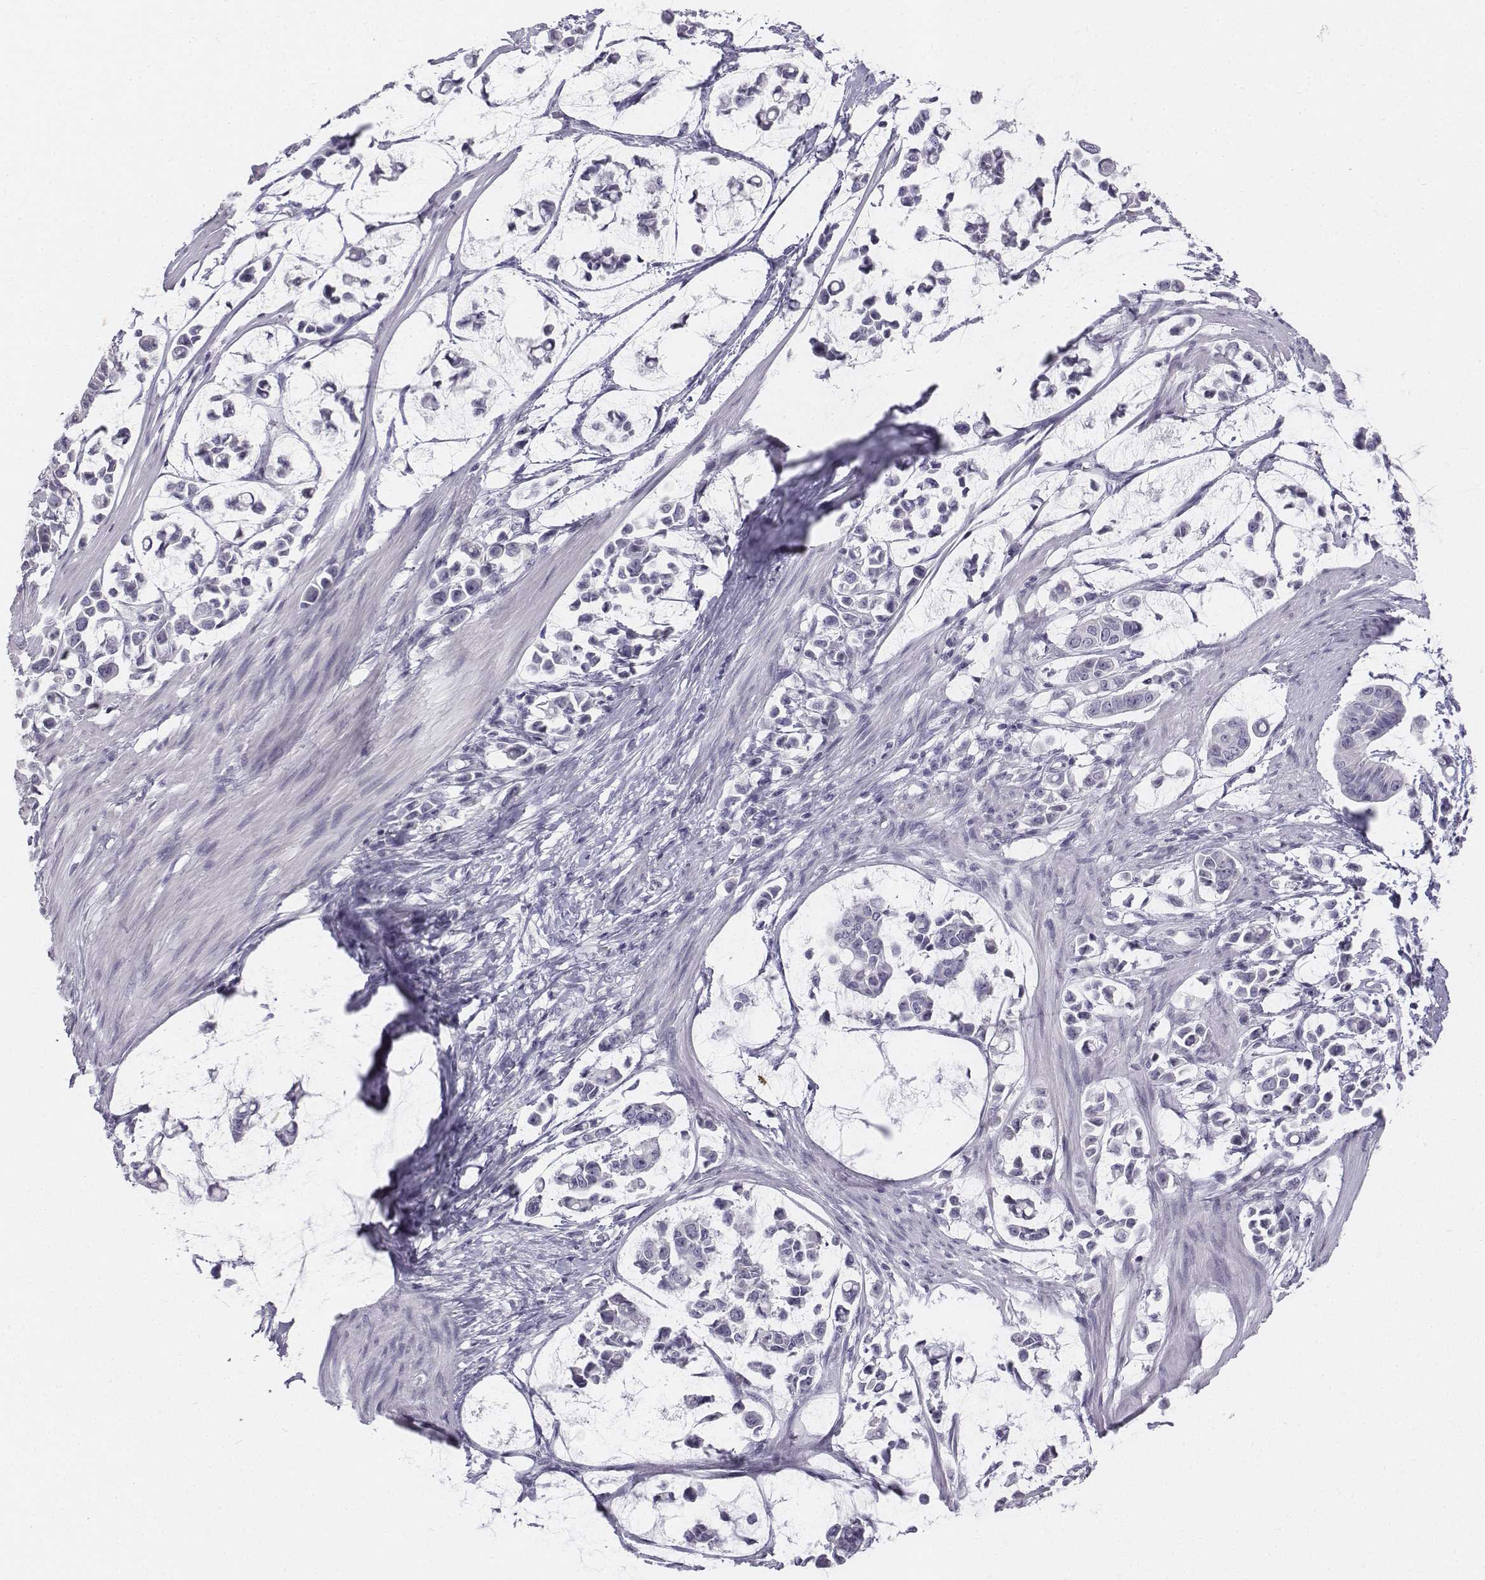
{"staining": {"intensity": "negative", "quantity": "none", "location": "none"}, "tissue": "stomach cancer", "cell_type": "Tumor cells", "image_type": "cancer", "snomed": [{"axis": "morphology", "description": "Adenocarcinoma, NOS"}, {"axis": "topography", "description": "Stomach"}], "caption": "This micrograph is of stomach cancer stained with immunohistochemistry to label a protein in brown with the nuclei are counter-stained blue. There is no positivity in tumor cells. (DAB (3,3'-diaminobenzidine) immunohistochemistry, high magnification).", "gene": "TH", "patient": {"sex": "male", "age": 82}}